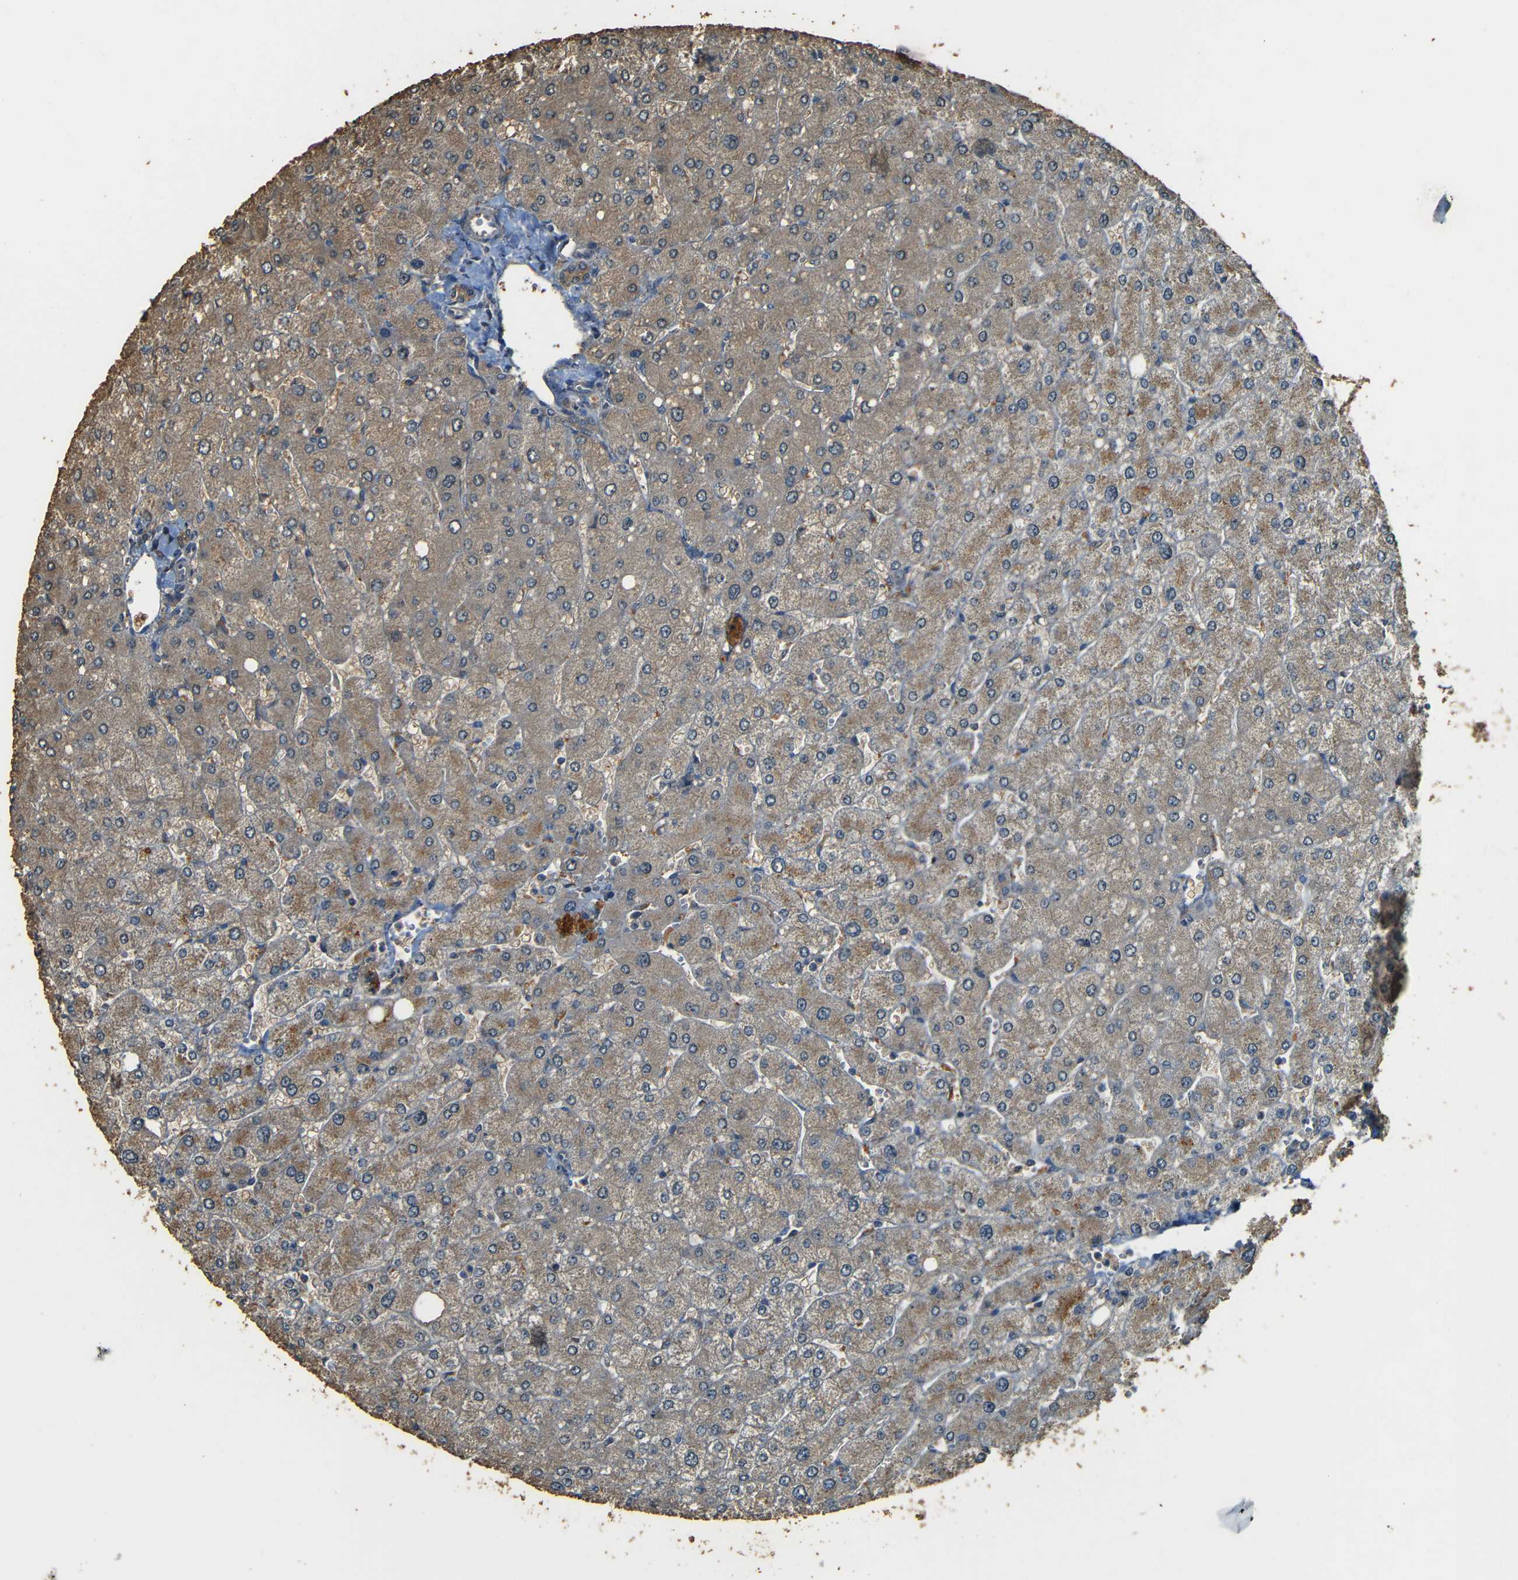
{"staining": {"intensity": "moderate", "quantity": ">75%", "location": "cytoplasmic/membranous"}, "tissue": "liver", "cell_type": "Cholangiocytes", "image_type": "normal", "snomed": [{"axis": "morphology", "description": "Normal tissue, NOS"}, {"axis": "topography", "description": "Liver"}], "caption": "Immunohistochemical staining of normal human liver reveals >75% levels of moderate cytoplasmic/membranous protein expression in about >75% of cholangiocytes. (Stains: DAB in brown, nuclei in blue, Microscopy: brightfield microscopy at high magnification).", "gene": "PDE5A", "patient": {"sex": "male", "age": 55}}